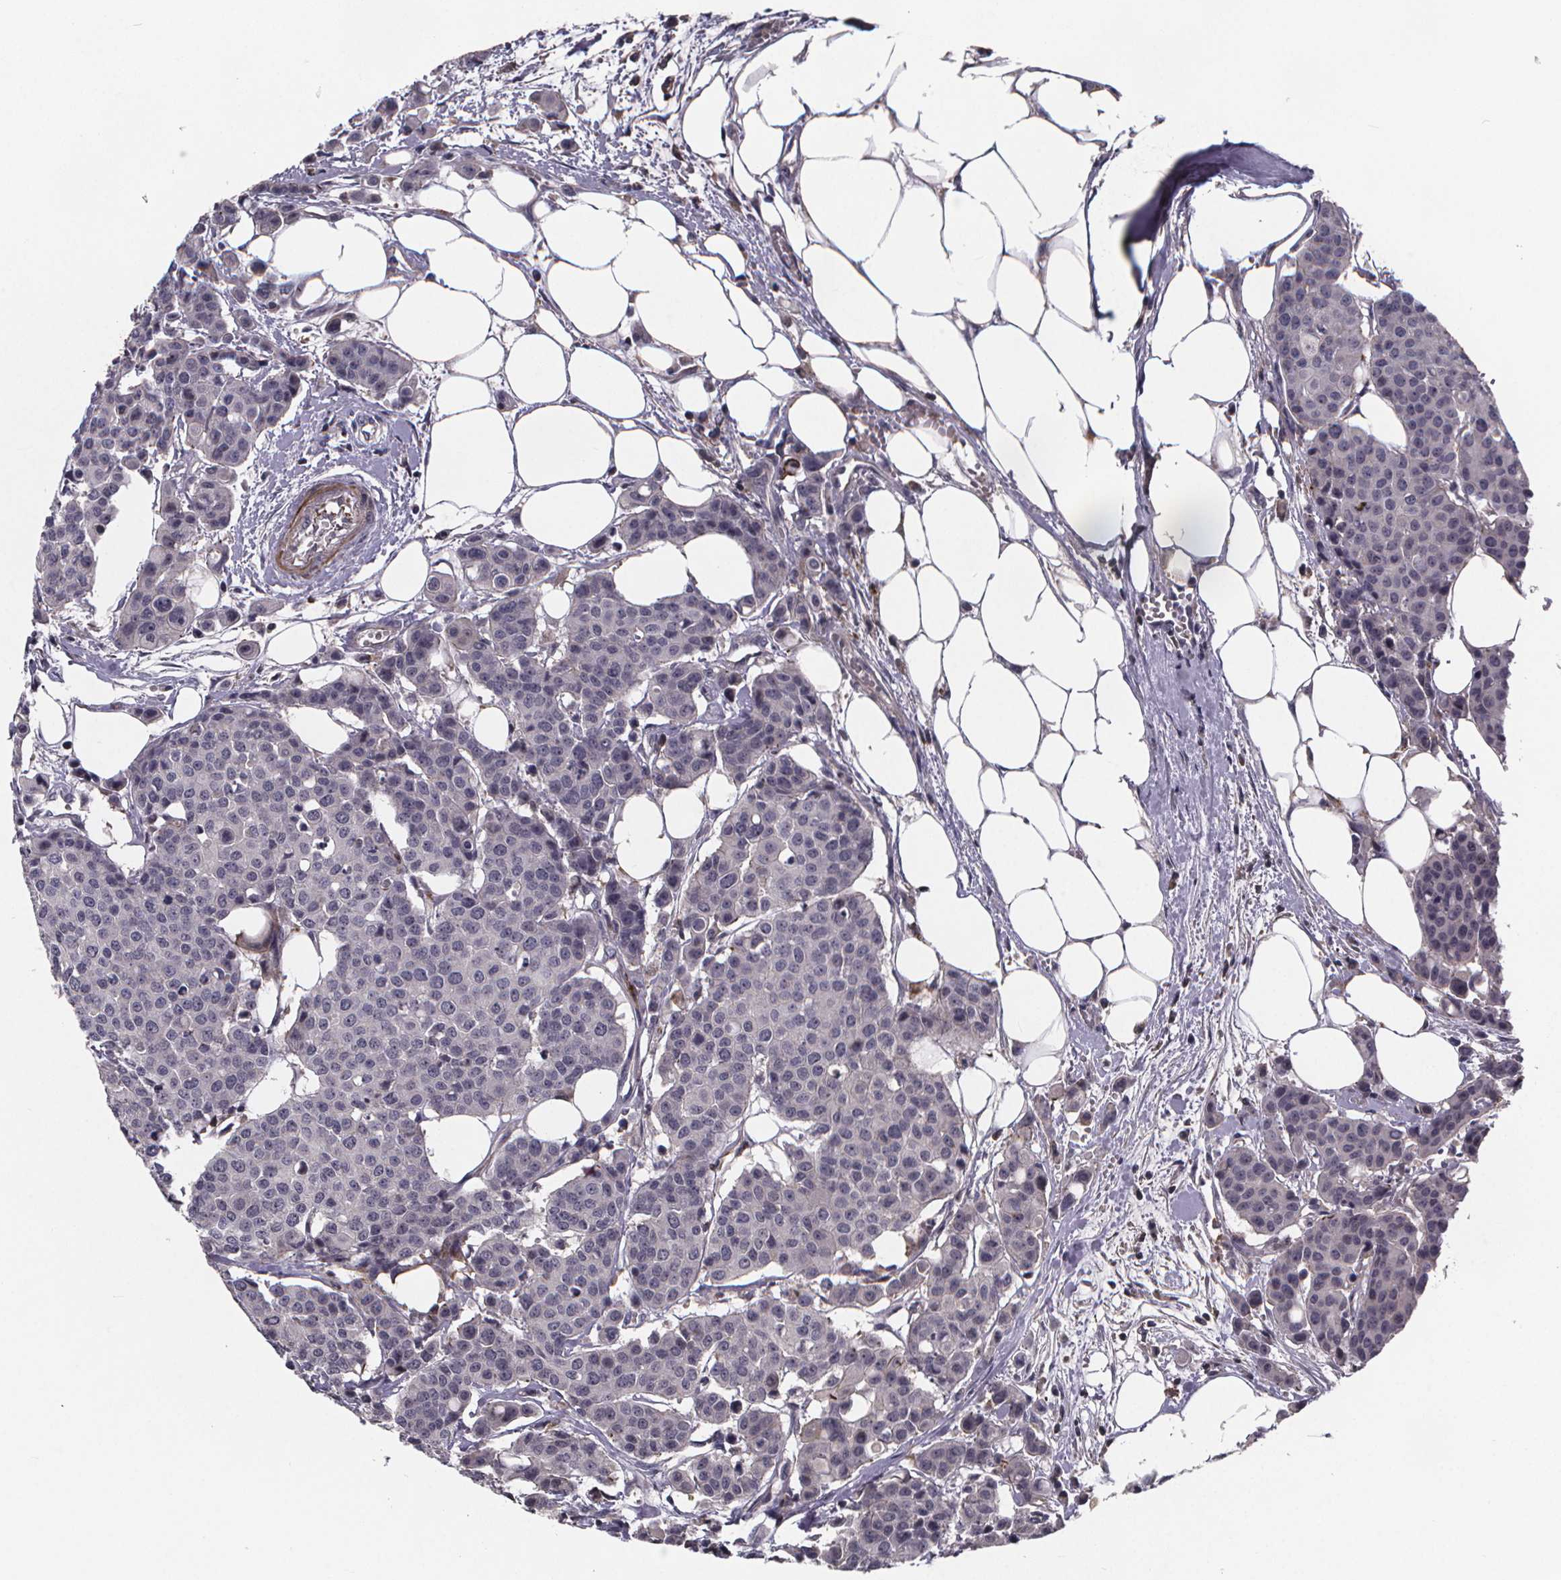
{"staining": {"intensity": "negative", "quantity": "none", "location": "none"}, "tissue": "carcinoid", "cell_type": "Tumor cells", "image_type": "cancer", "snomed": [{"axis": "morphology", "description": "Carcinoid, malignant, NOS"}, {"axis": "topography", "description": "Colon"}], "caption": "The micrograph exhibits no significant expression in tumor cells of carcinoid (malignant).", "gene": "FBXW2", "patient": {"sex": "male", "age": 81}}